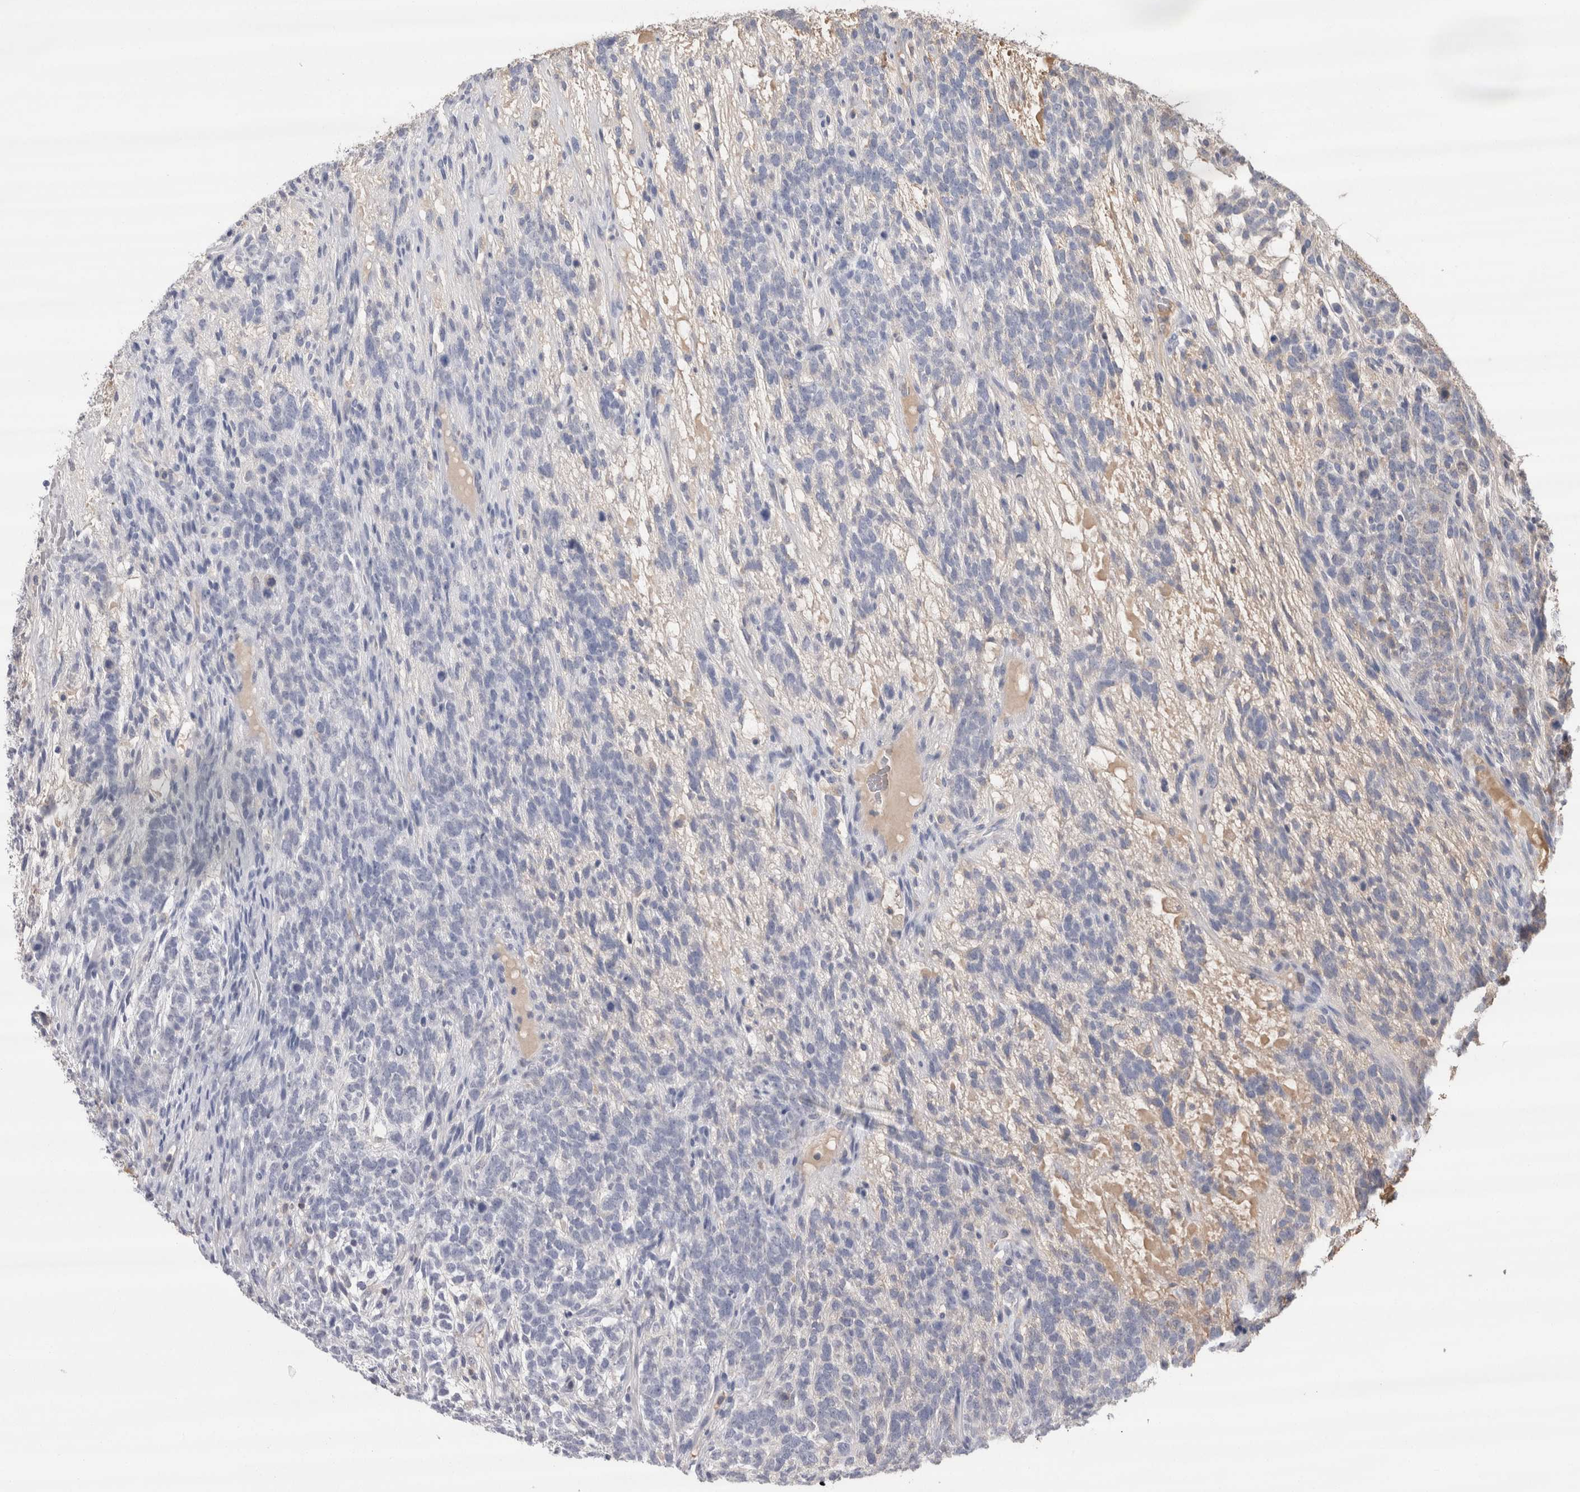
{"staining": {"intensity": "negative", "quantity": "none", "location": "none"}, "tissue": "testis cancer", "cell_type": "Tumor cells", "image_type": "cancer", "snomed": [{"axis": "morphology", "description": "Seminoma, NOS"}, {"axis": "morphology", "description": "Carcinoma, Embryonal, NOS"}, {"axis": "topography", "description": "Testis"}], "caption": "Tumor cells are negative for brown protein staining in testis cancer (embryonal carcinoma).", "gene": "REG1A", "patient": {"sex": "male", "age": 28}}